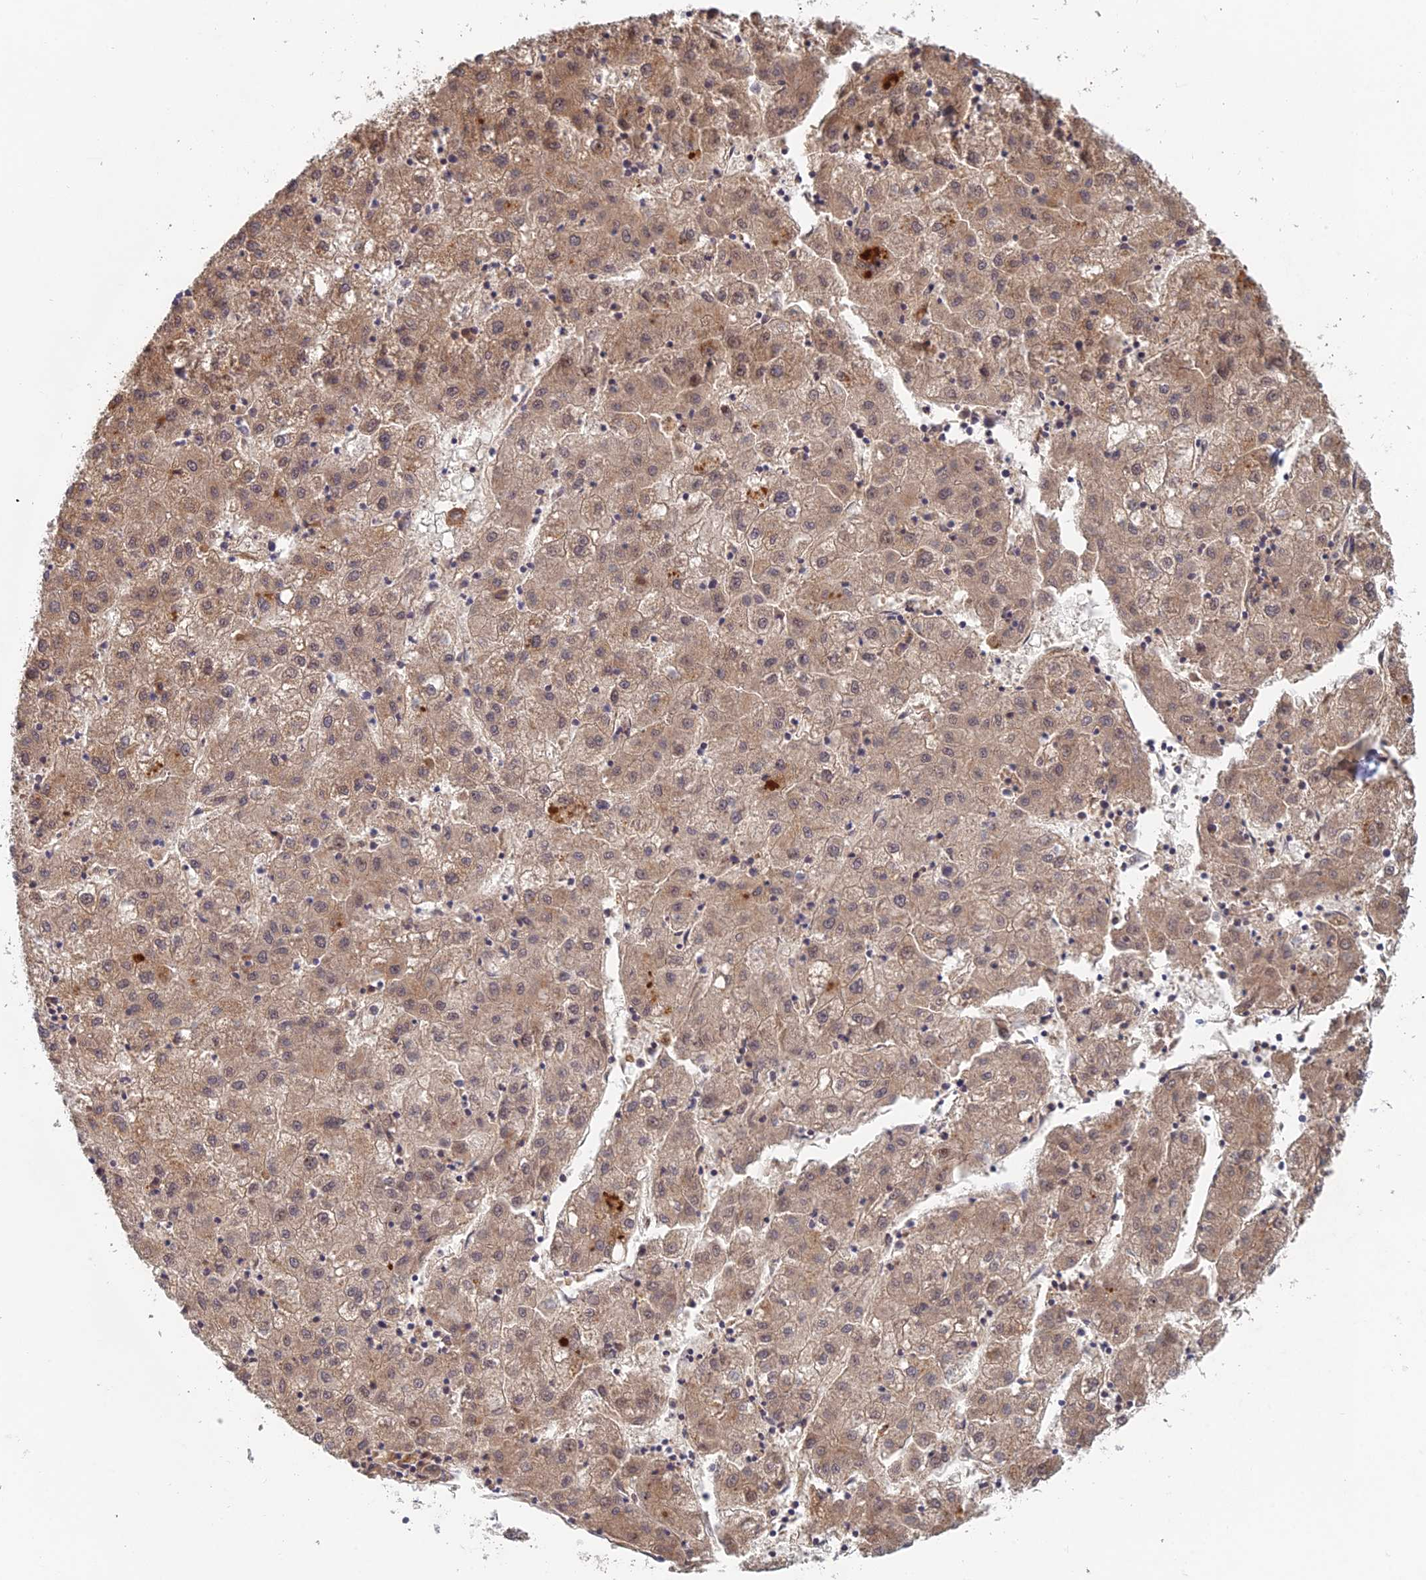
{"staining": {"intensity": "weak", "quantity": ">75%", "location": "cytoplasmic/membranous"}, "tissue": "liver cancer", "cell_type": "Tumor cells", "image_type": "cancer", "snomed": [{"axis": "morphology", "description": "Carcinoma, Hepatocellular, NOS"}, {"axis": "topography", "description": "Liver"}], "caption": "Immunohistochemistry (IHC) (DAB (3,3'-diaminobenzidine)) staining of human liver cancer exhibits weak cytoplasmic/membranous protein expression in approximately >75% of tumor cells. (Stains: DAB in brown, nuclei in blue, Microscopy: brightfield microscopy at high magnification).", "gene": "RANBP3", "patient": {"sex": "male", "age": 72}}